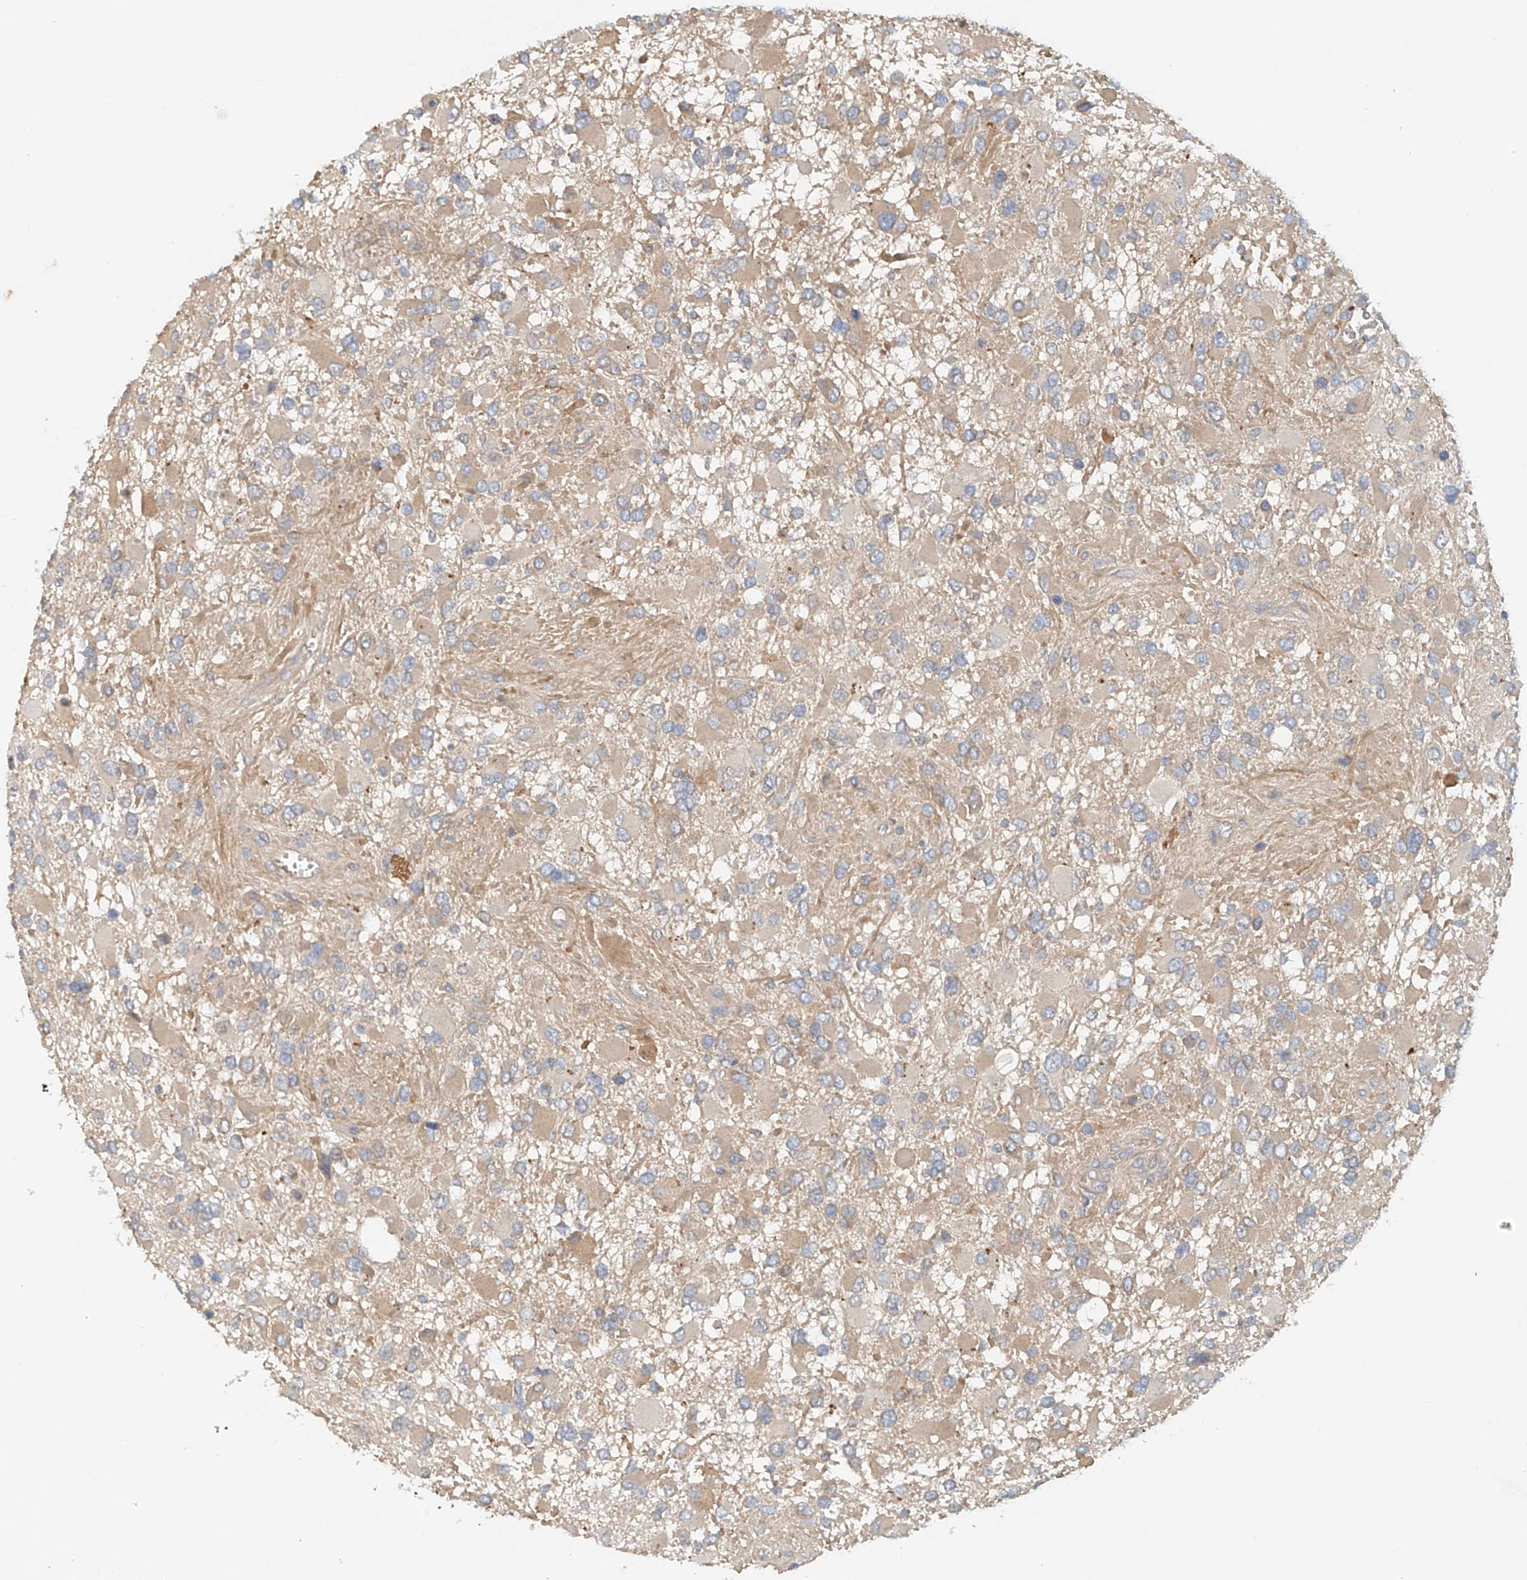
{"staining": {"intensity": "negative", "quantity": "none", "location": "none"}, "tissue": "glioma", "cell_type": "Tumor cells", "image_type": "cancer", "snomed": [{"axis": "morphology", "description": "Glioma, malignant, High grade"}, {"axis": "topography", "description": "Brain"}], "caption": "Tumor cells are negative for protein expression in human glioma.", "gene": "LYRM9", "patient": {"sex": "male", "age": 53}}